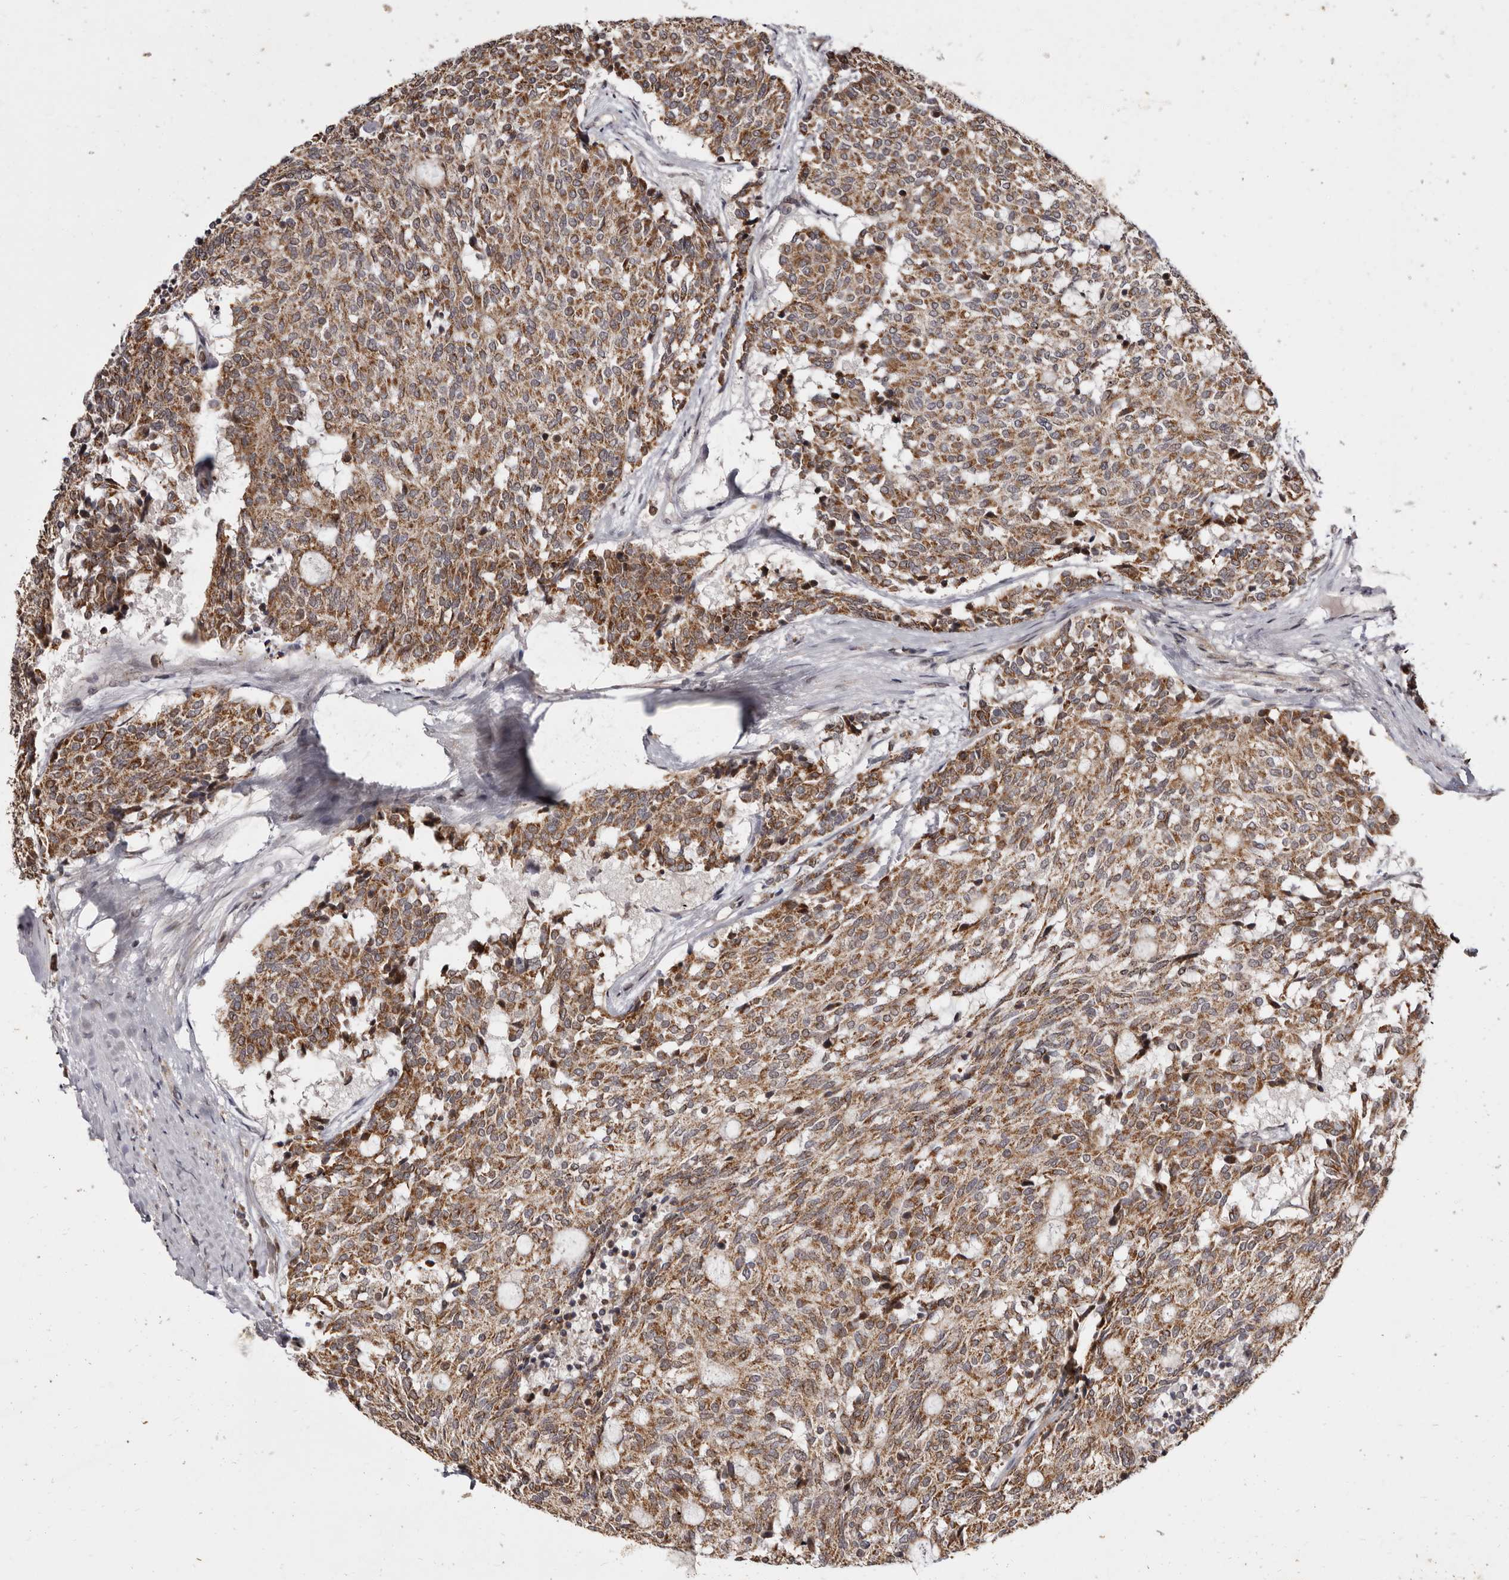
{"staining": {"intensity": "moderate", "quantity": ">75%", "location": "cytoplasmic/membranous"}, "tissue": "carcinoid", "cell_type": "Tumor cells", "image_type": "cancer", "snomed": [{"axis": "morphology", "description": "Carcinoid, malignant, NOS"}, {"axis": "topography", "description": "Pancreas"}], "caption": "High-power microscopy captured an immunohistochemistry photomicrograph of carcinoid, revealing moderate cytoplasmic/membranous staining in about >75% of tumor cells.", "gene": "ZNF326", "patient": {"sex": "female", "age": 54}}